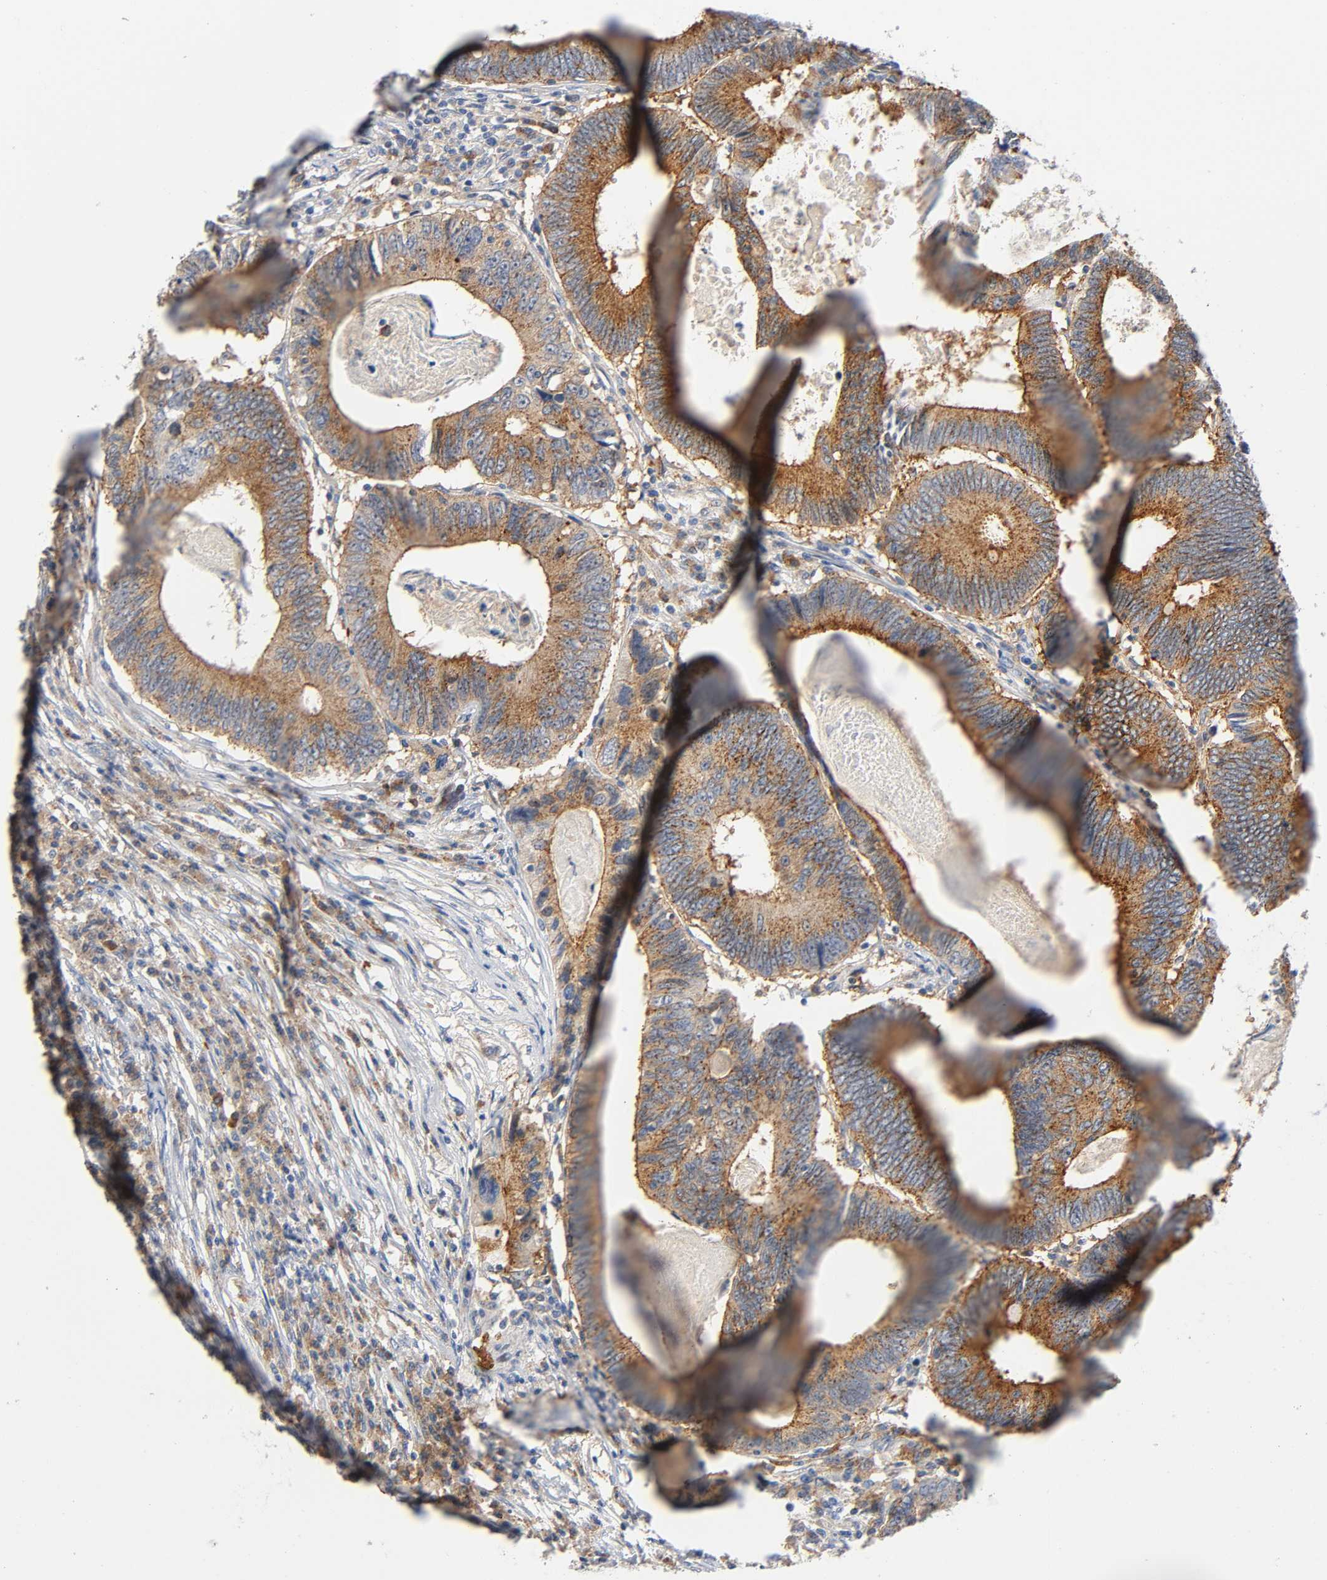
{"staining": {"intensity": "moderate", "quantity": ">75%", "location": "cytoplasmic/membranous"}, "tissue": "colorectal cancer", "cell_type": "Tumor cells", "image_type": "cancer", "snomed": [{"axis": "morphology", "description": "Adenocarcinoma, NOS"}, {"axis": "topography", "description": "Colon"}], "caption": "High-magnification brightfield microscopy of colorectal cancer stained with DAB (brown) and counterstained with hematoxylin (blue). tumor cells exhibit moderate cytoplasmic/membranous expression is seen in about>75% of cells.", "gene": "CD2AP", "patient": {"sex": "female", "age": 78}}